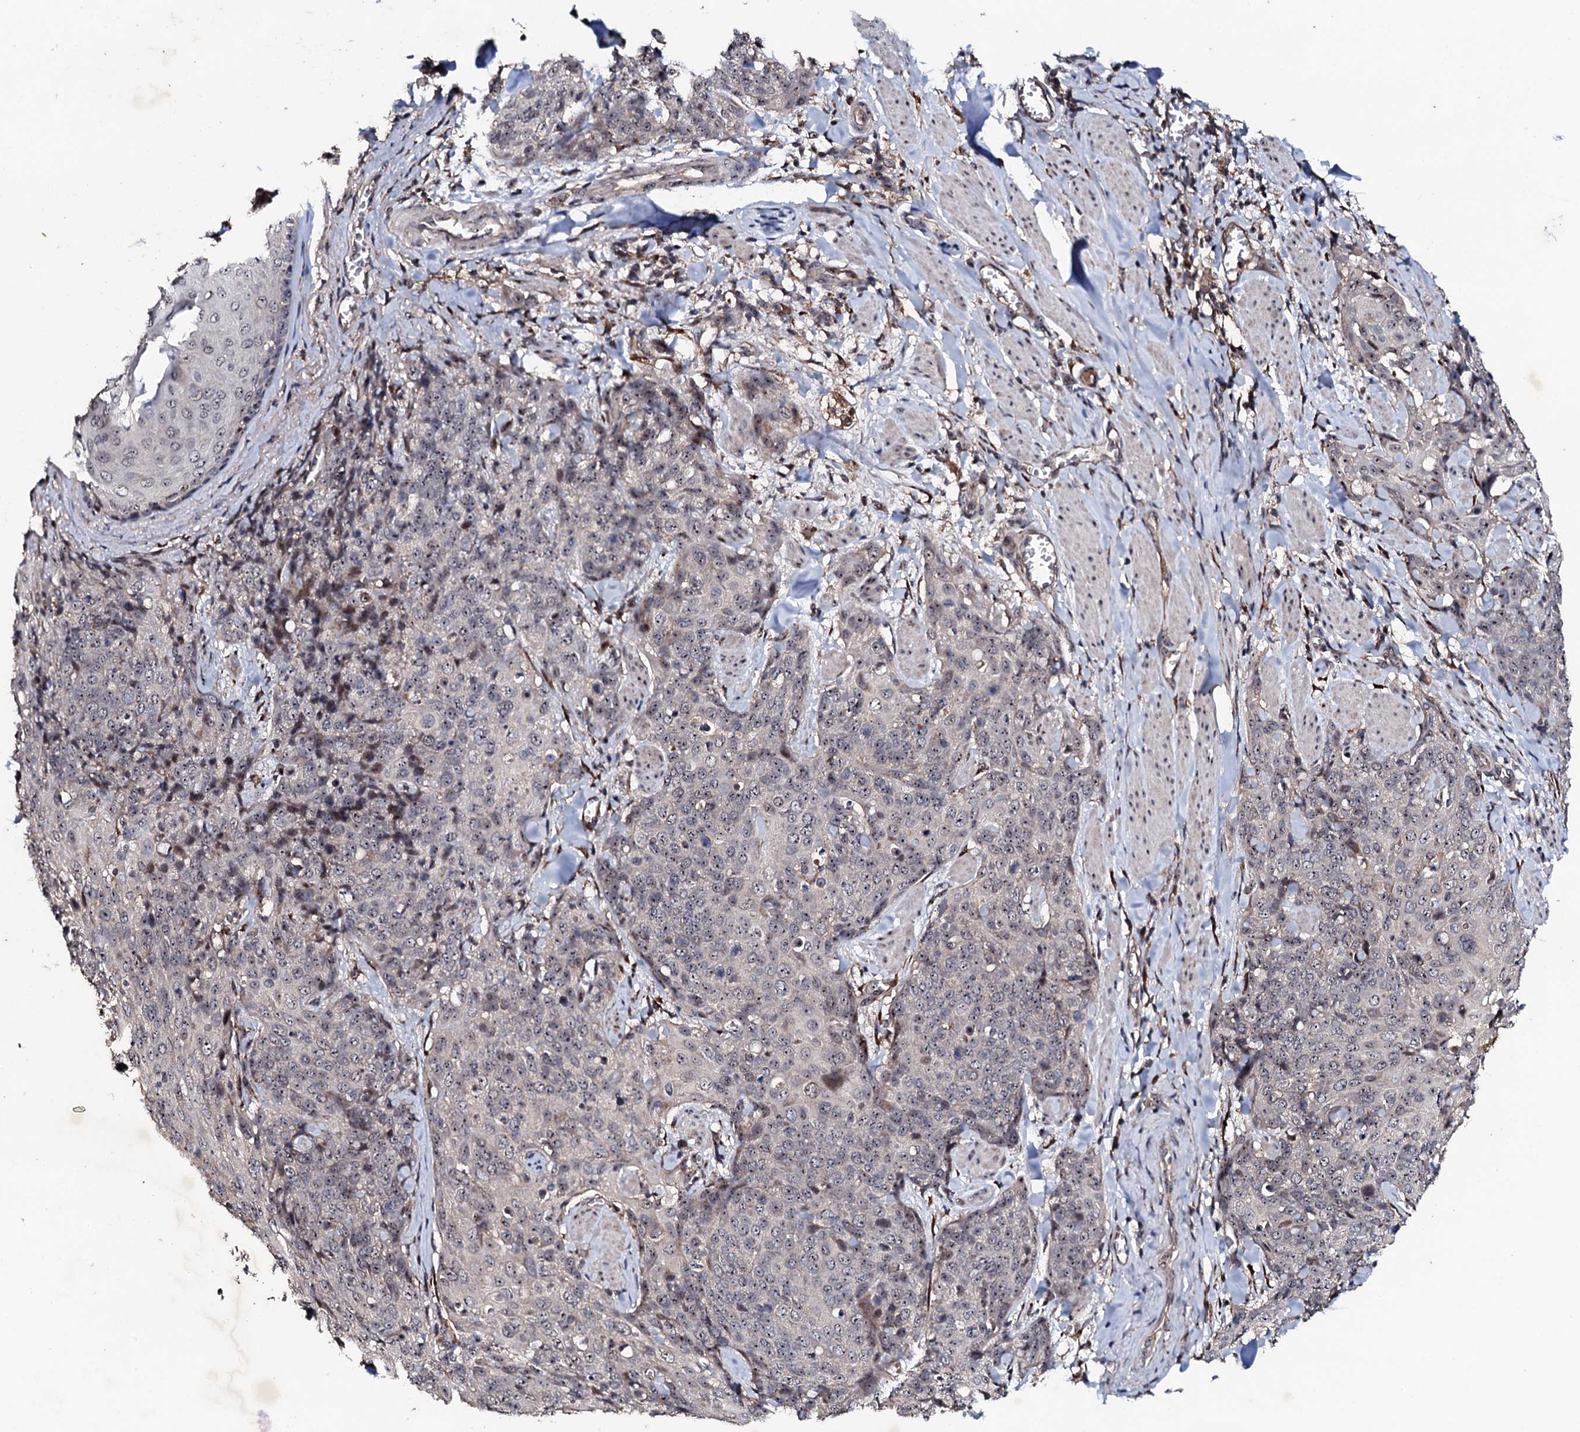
{"staining": {"intensity": "negative", "quantity": "none", "location": "none"}, "tissue": "skin cancer", "cell_type": "Tumor cells", "image_type": "cancer", "snomed": [{"axis": "morphology", "description": "Squamous cell carcinoma, NOS"}, {"axis": "topography", "description": "Skin"}, {"axis": "topography", "description": "Vulva"}], "caption": "Skin cancer (squamous cell carcinoma) was stained to show a protein in brown. There is no significant positivity in tumor cells.", "gene": "FAM111A", "patient": {"sex": "female", "age": 85}}